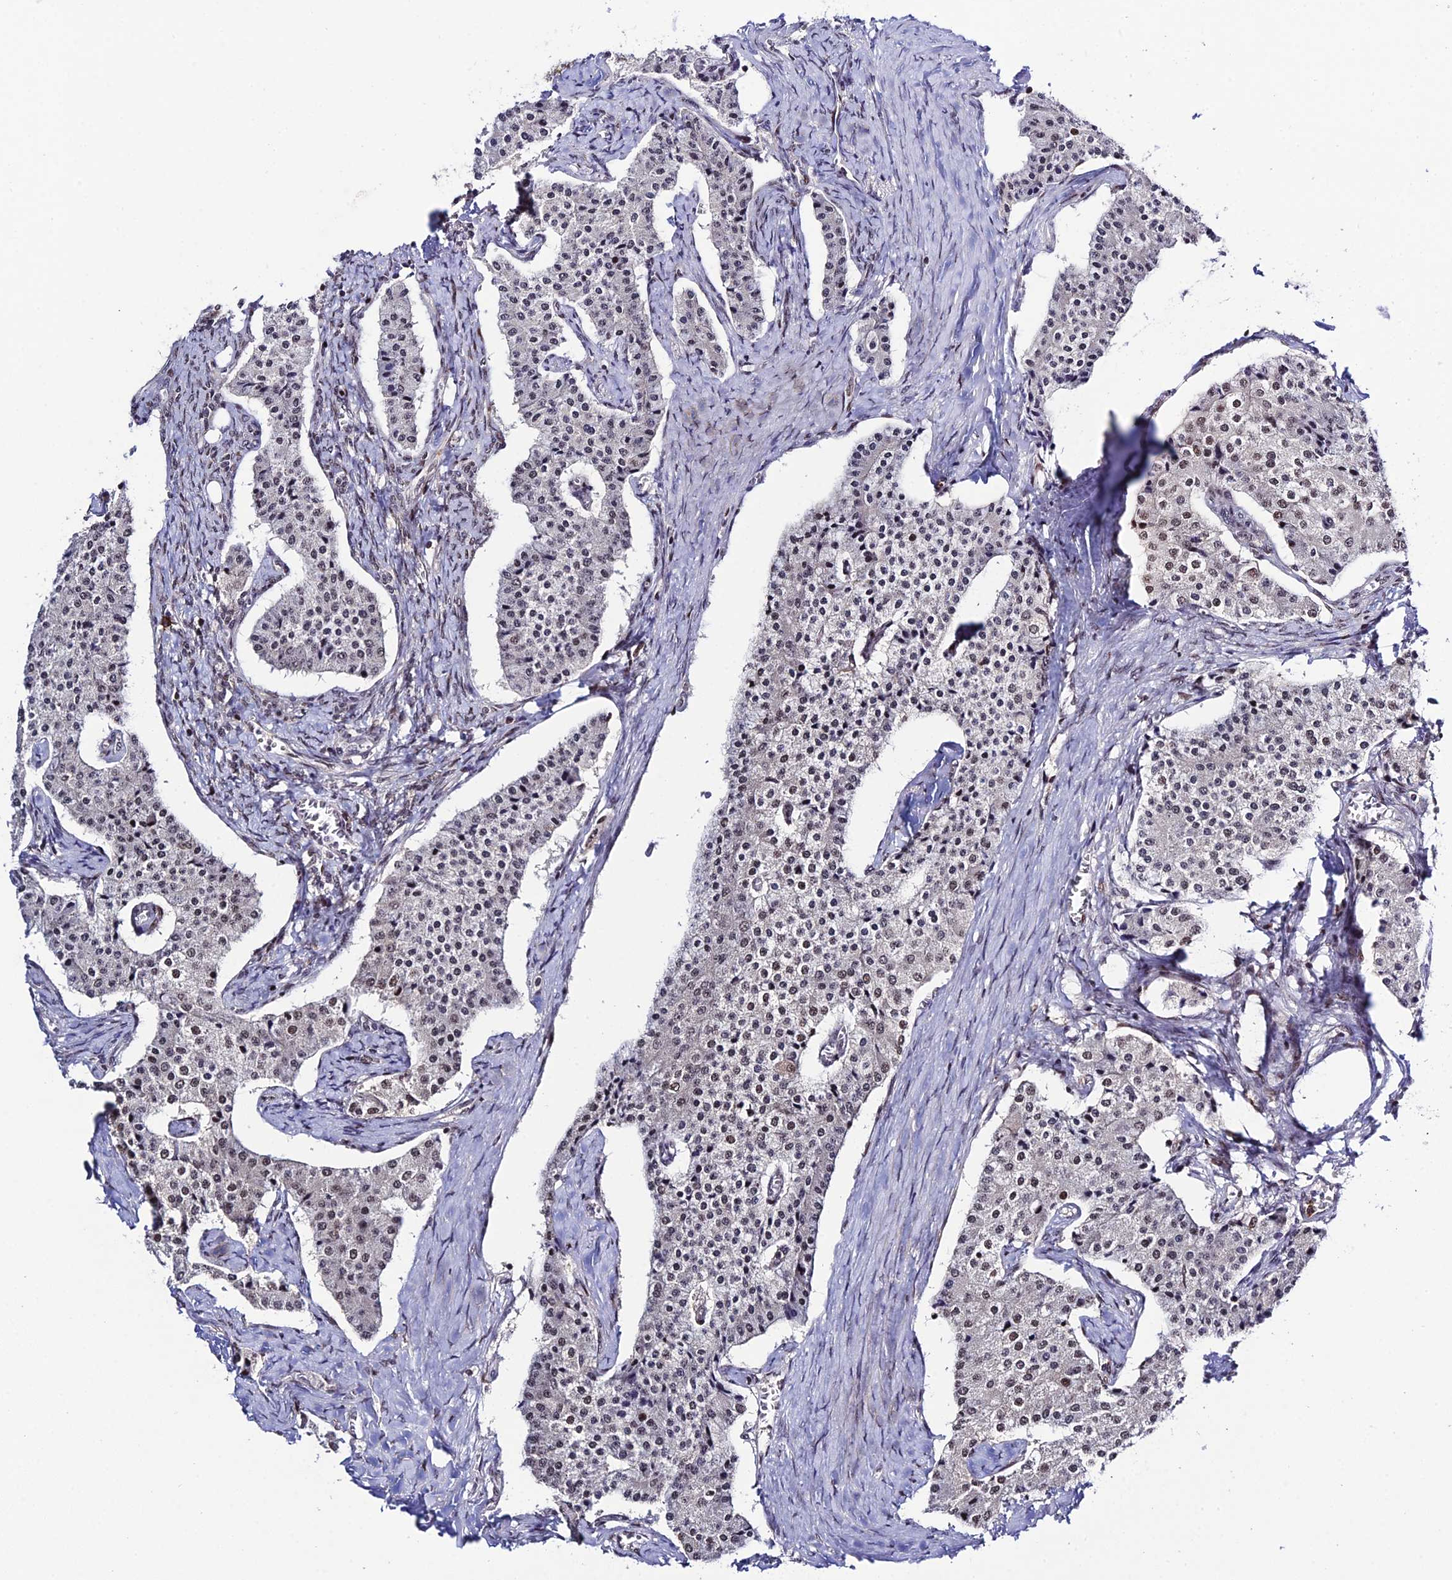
{"staining": {"intensity": "weak", "quantity": "25%-75%", "location": "nuclear"}, "tissue": "carcinoid", "cell_type": "Tumor cells", "image_type": "cancer", "snomed": [{"axis": "morphology", "description": "Carcinoid, malignant, NOS"}, {"axis": "topography", "description": "Colon"}], "caption": "Immunohistochemistry micrograph of neoplastic tissue: malignant carcinoid stained using immunohistochemistry reveals low levels of weak protein expression localized specifically in the nuclear of tumor cells, appearing as a nuclear brown color.", "gene": "SYT15", "patient": {"sex": "female", "age": 52}}